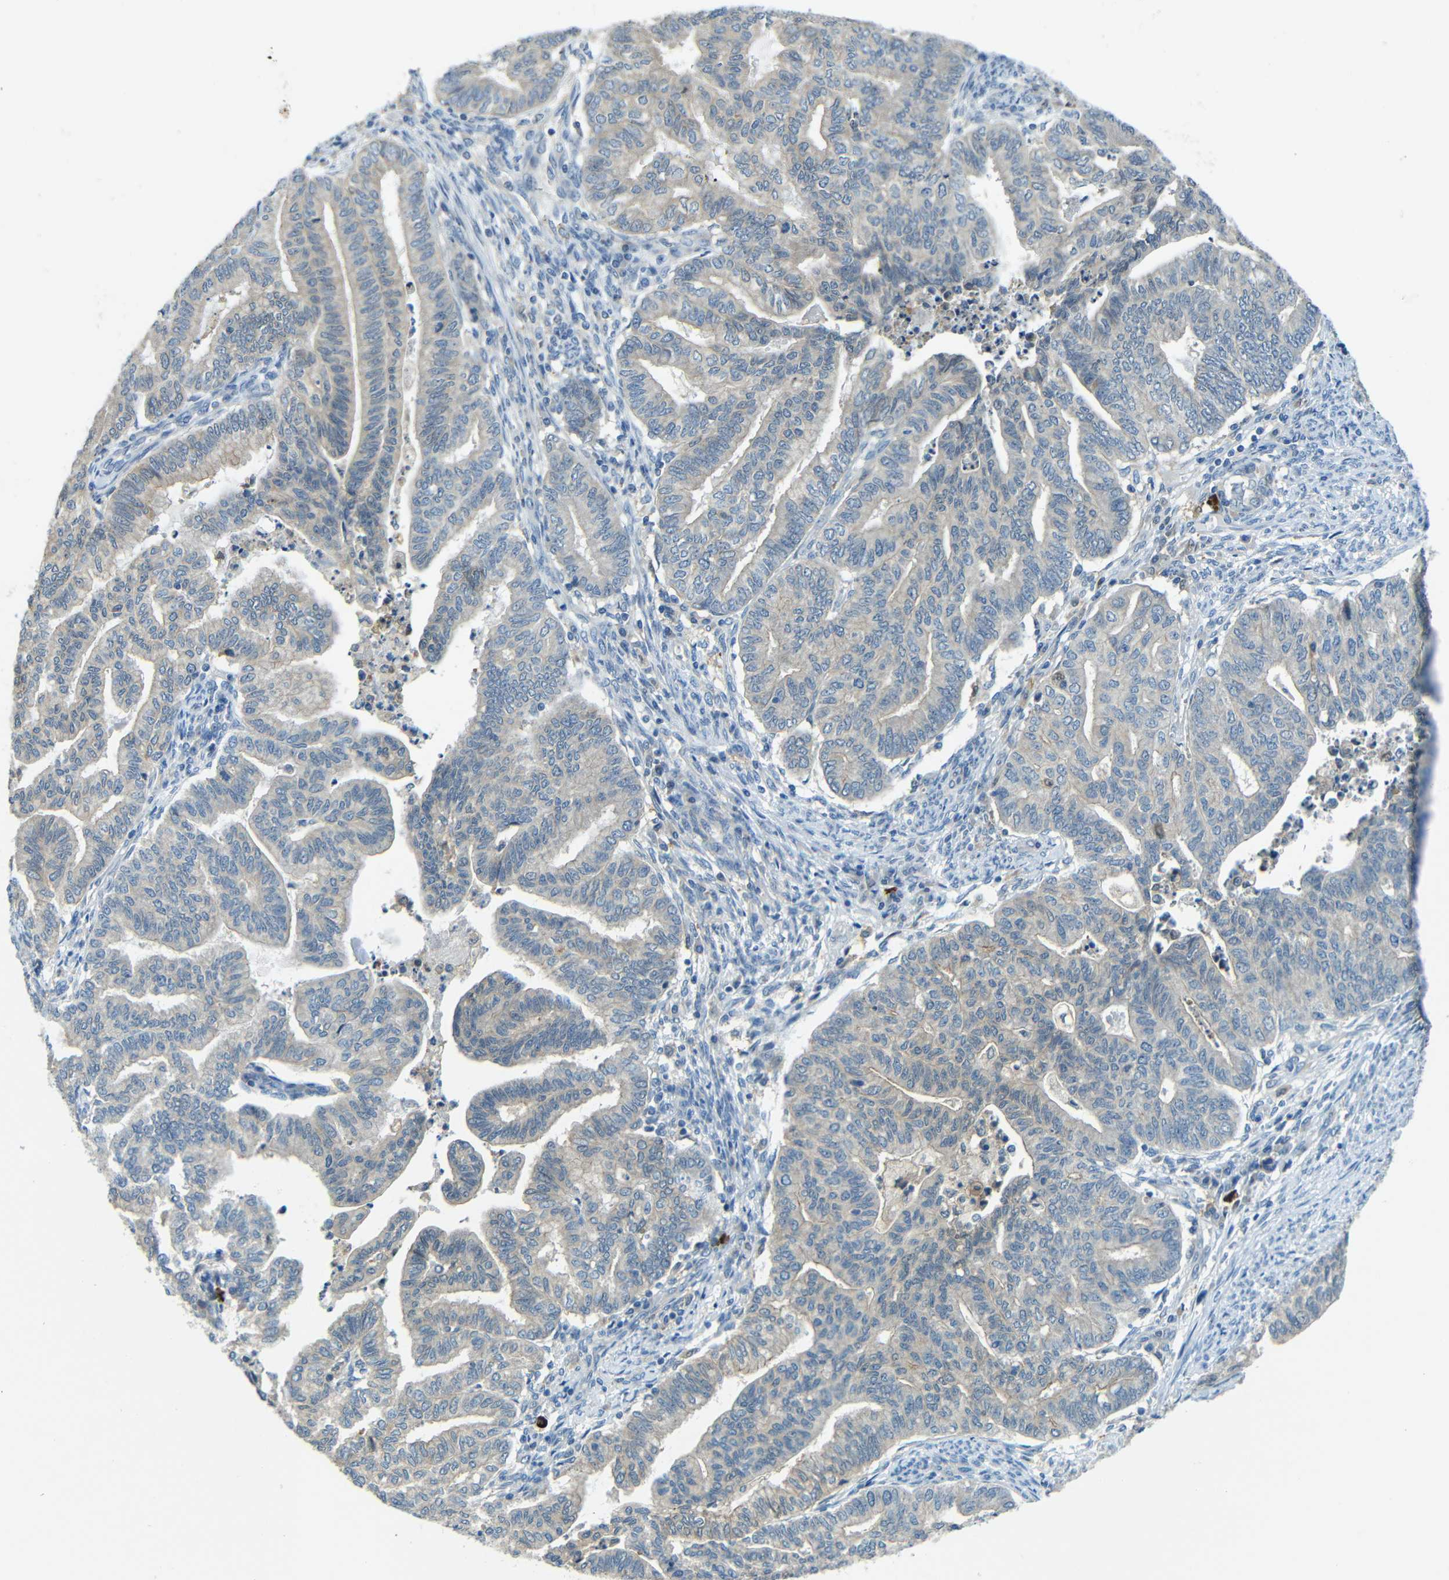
{"staining": {"intensity": "weak", "quantity": "<25%", "location": "cytoplasmic/membranous"}, "tissue": "endometrial cancer", "cell_type": "Tumor cells", "image_type": "cancer", "snomed": [{"axis": "morphology", "description": "Adenocarcinoma, NOS"}, {"axis": "topography", "description": "Endometrium"}], "caption": "This is an IHC photomicrograph of human endometrial cancer. There is no staining in tumor cells.", "gene": "CYP26B1", "patient": {"sex": "female", "age": 79}}